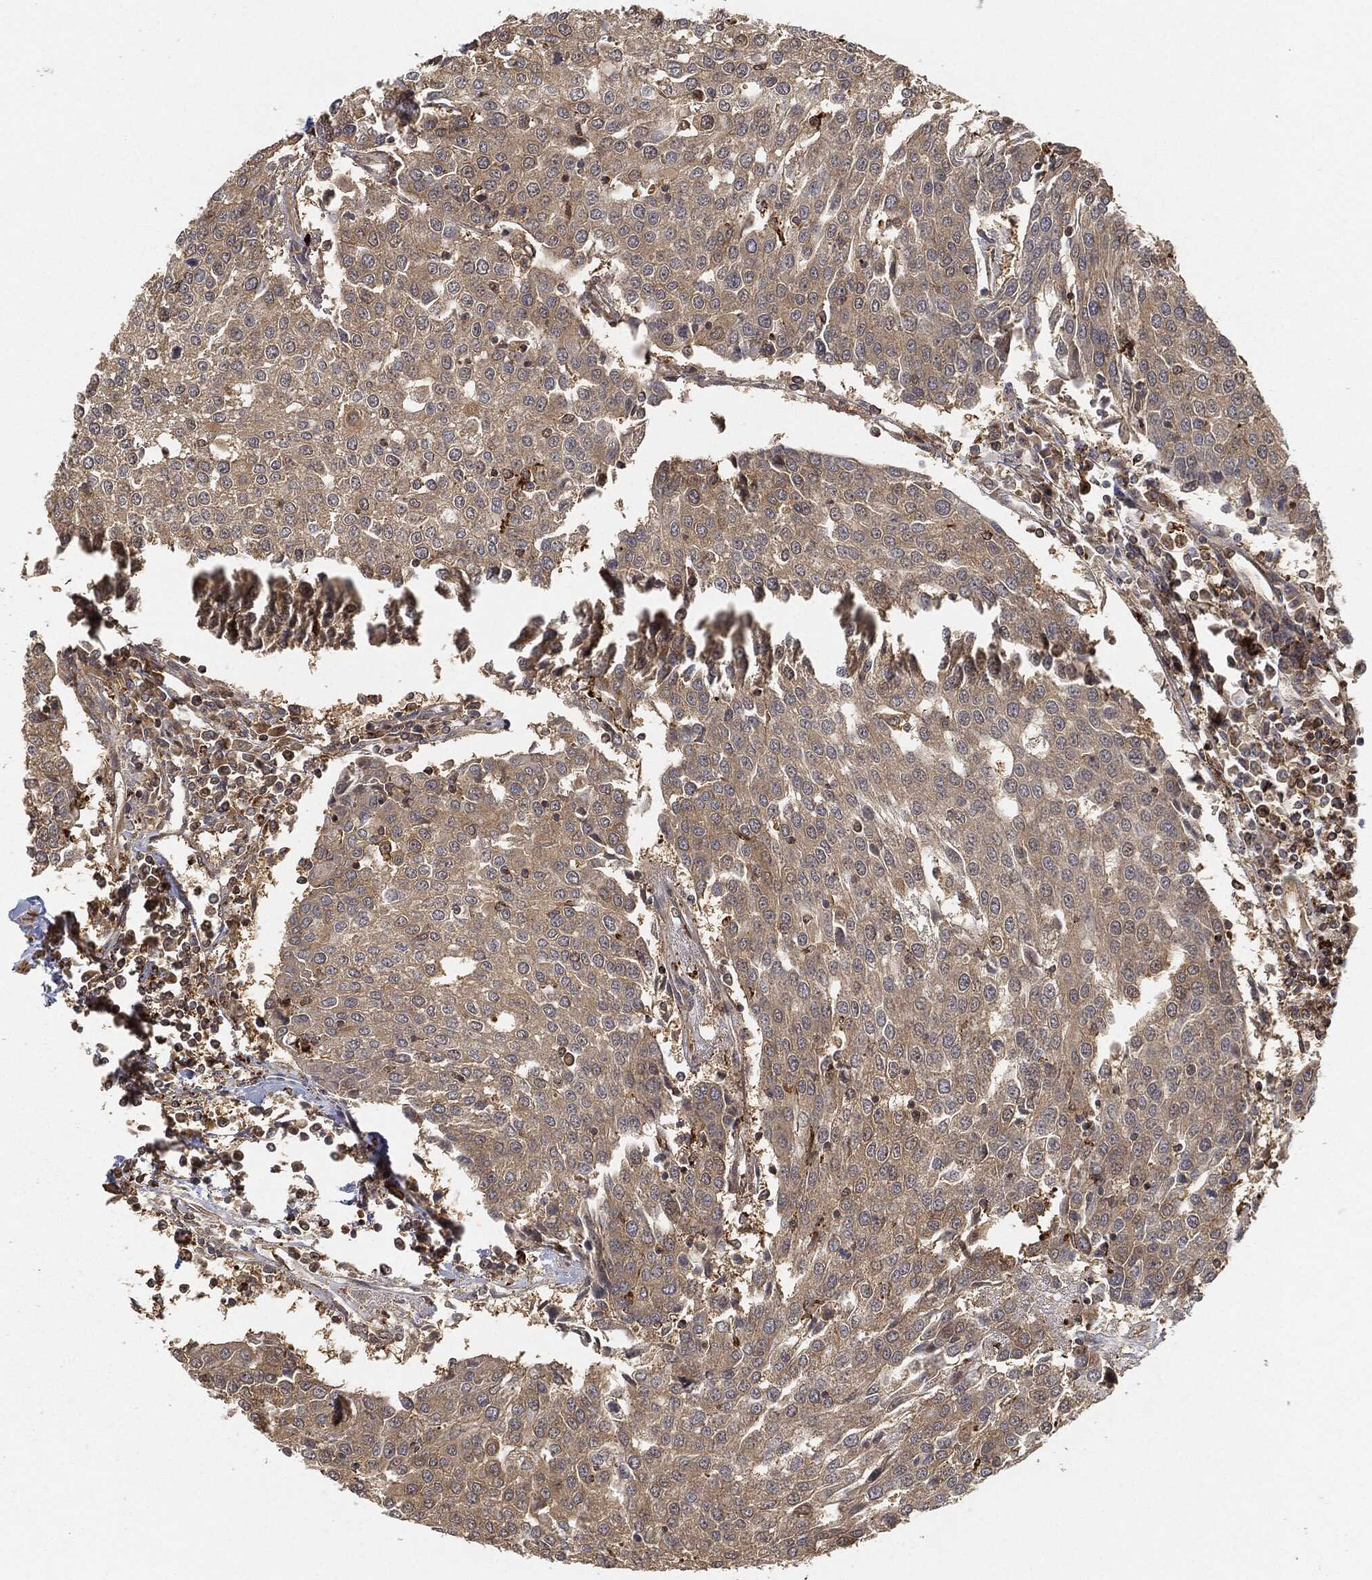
{"staining": {"intensity": "weak", "quantity": "25%-75%", "location": "cytoplasmic/membranous"}, "tissue": "urothelial cancer", "cell_type": "Tumor cells", "image_type": "cancer", "snomed": [{"axis": "morphology", "description": "Urothelial carcinoma, High grade"}, {"axis": "topography", "description": "Urinary bladder"}], "caption": "Immunohistochemical staining of human urothelial cancer shows low levels of weak cytoplasmic/membranous protein expression in approximately 25%-75% of tumor cells.", "gene": "TPT1", "patient": {"sex": "female", "age": 85}}